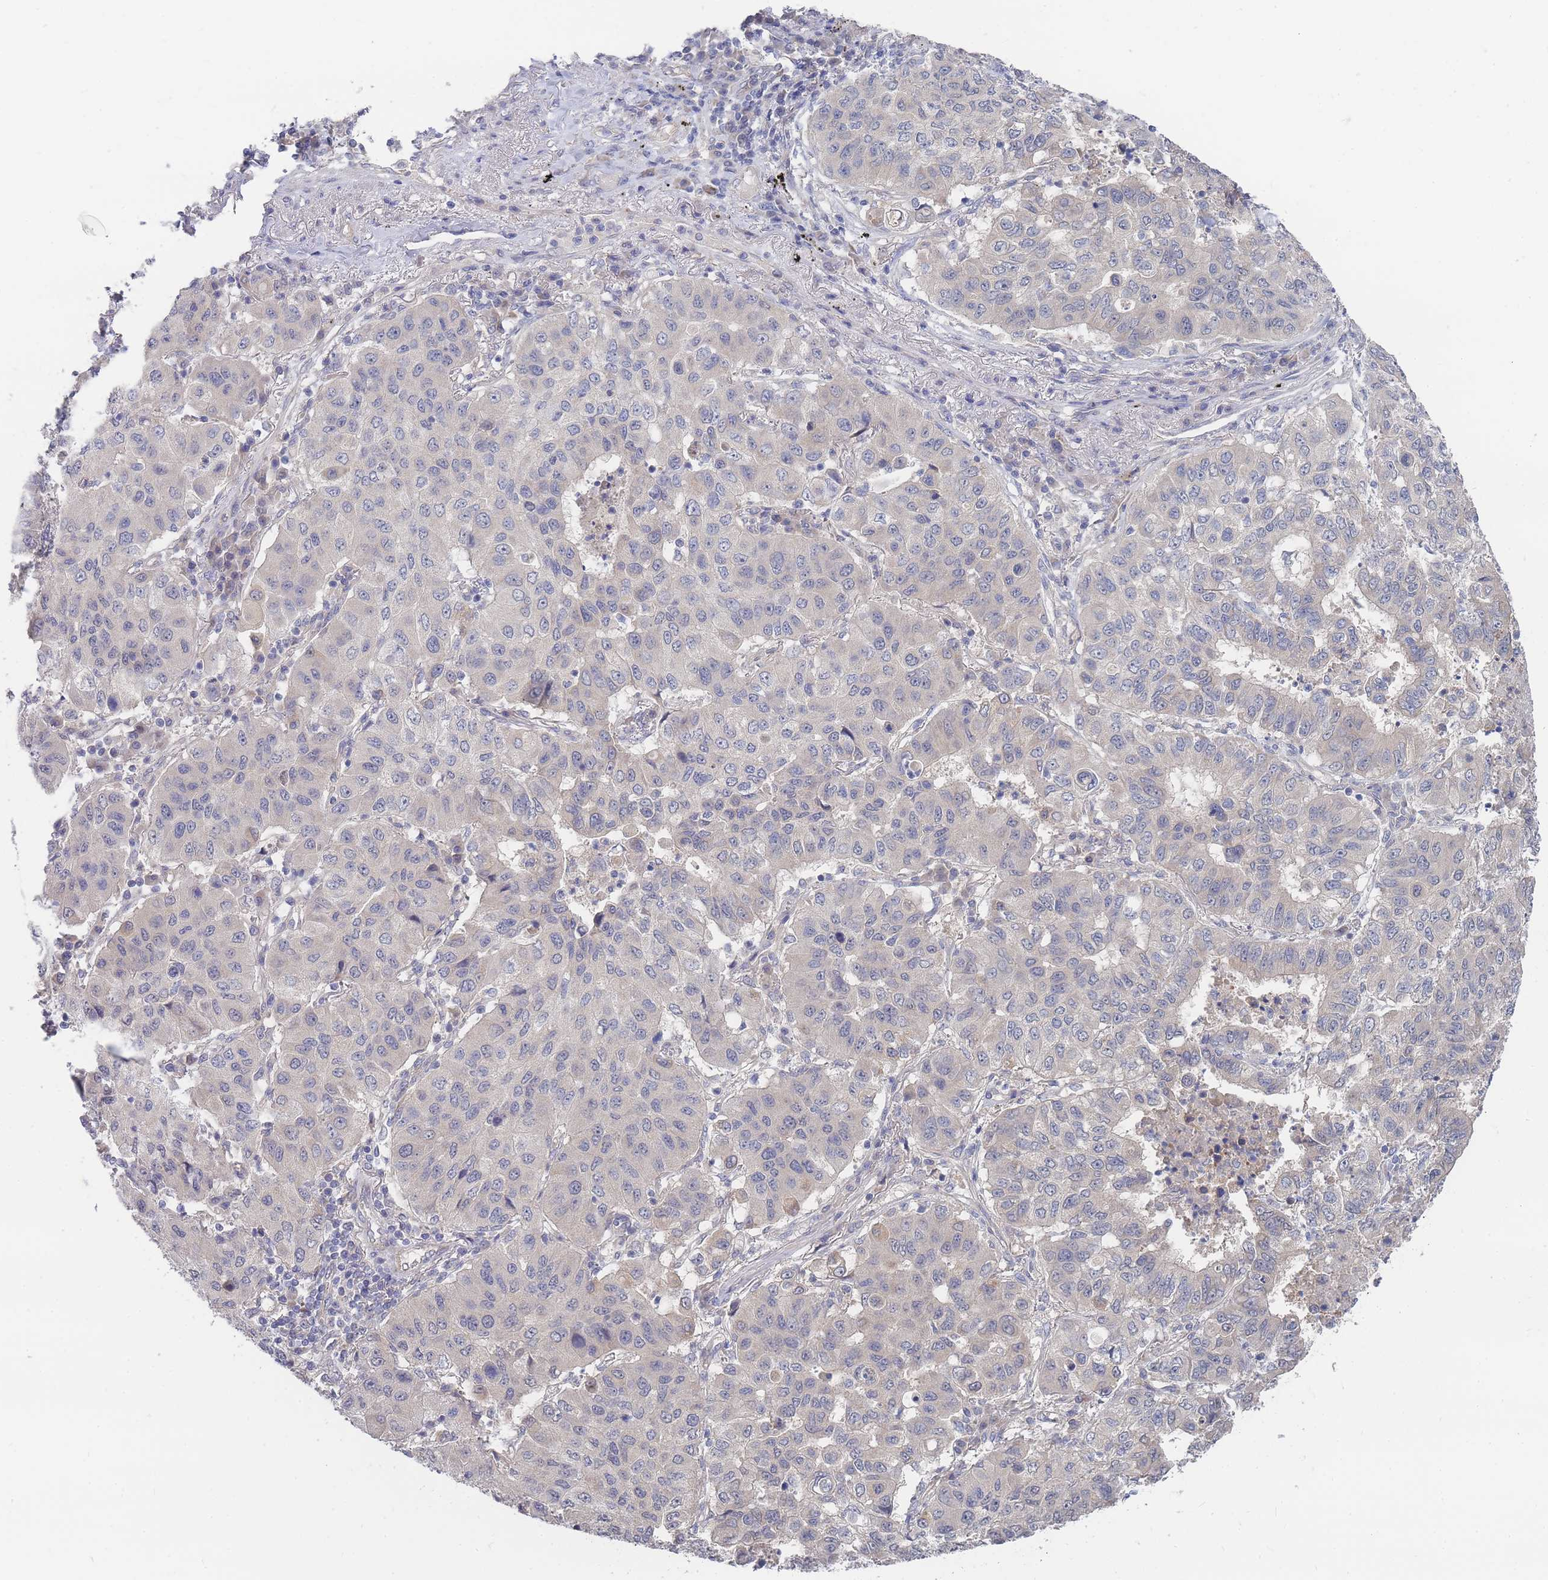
{"staining": {"intensity": "negative", "quantity": "none", "location": "none"}, "tissue": "lung cancer", "cell_type": "Tumor cells", "image_type": "cancer", "snomed": [{"axis": "morphology", "description": "Squamous cell carcinoma, NOS"}, {"axis": "topography", "description": "Lung"}], "caption": "The photomicrograph reveals no significant expression in tumor cells of squamous cell carcinoma (lung).", "gene": "NUB1", "patient": {"sex": "male", "age": 74}}